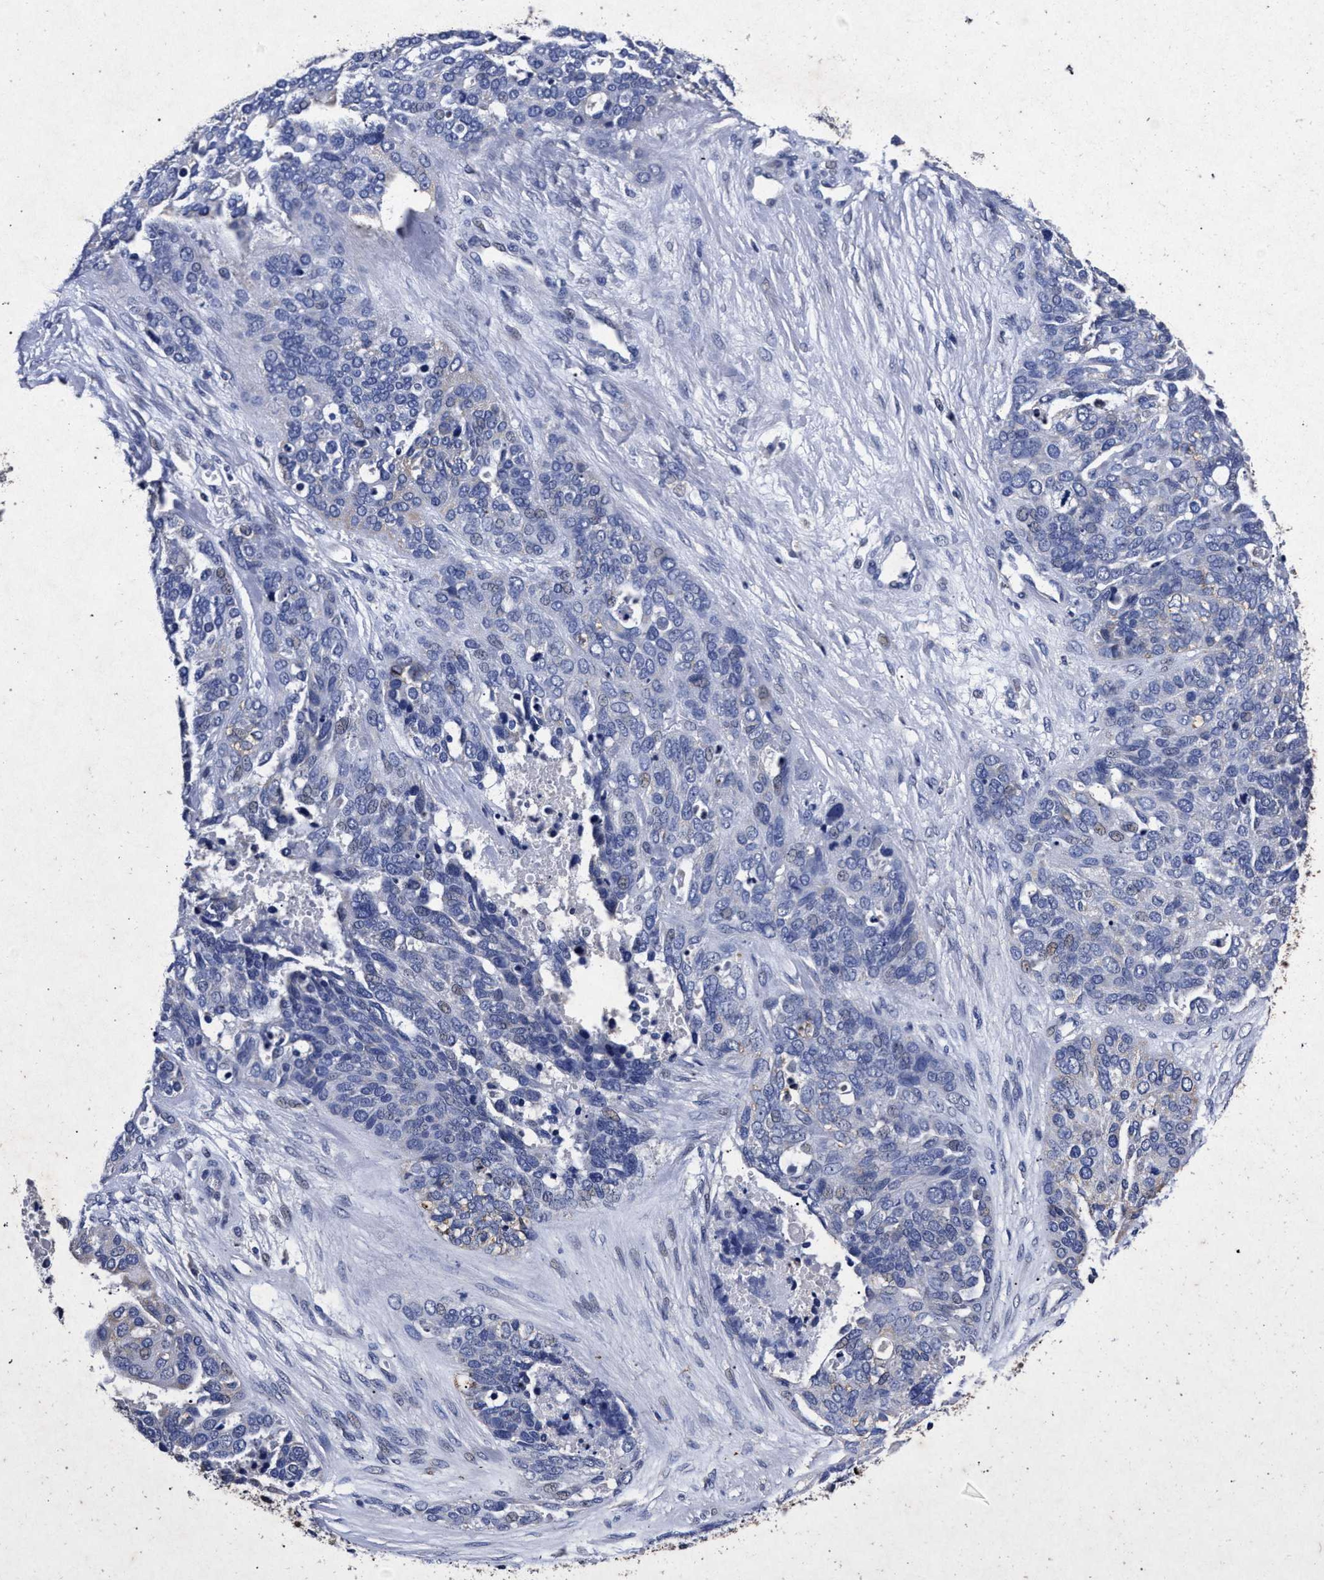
{"staining": {"intensity": "negative", "quantity": "none", "location": "none"}, "tissue": "ovarian cancer", "cell_type": "Tumor cells", "image_type": "cancer", "snomed": [{"axis": "morphology", "description": "Cystadenocarcinoma, serous, NOS"}, {"axis": "topography", "description": "Ovary"}], "caption": "Tumor cells show no significant protein positivity in ovarian cancer (serous cystadenocarcinoma).", "gene": "ATP1A2", "patient": {"sex": "female", "age": 44}}